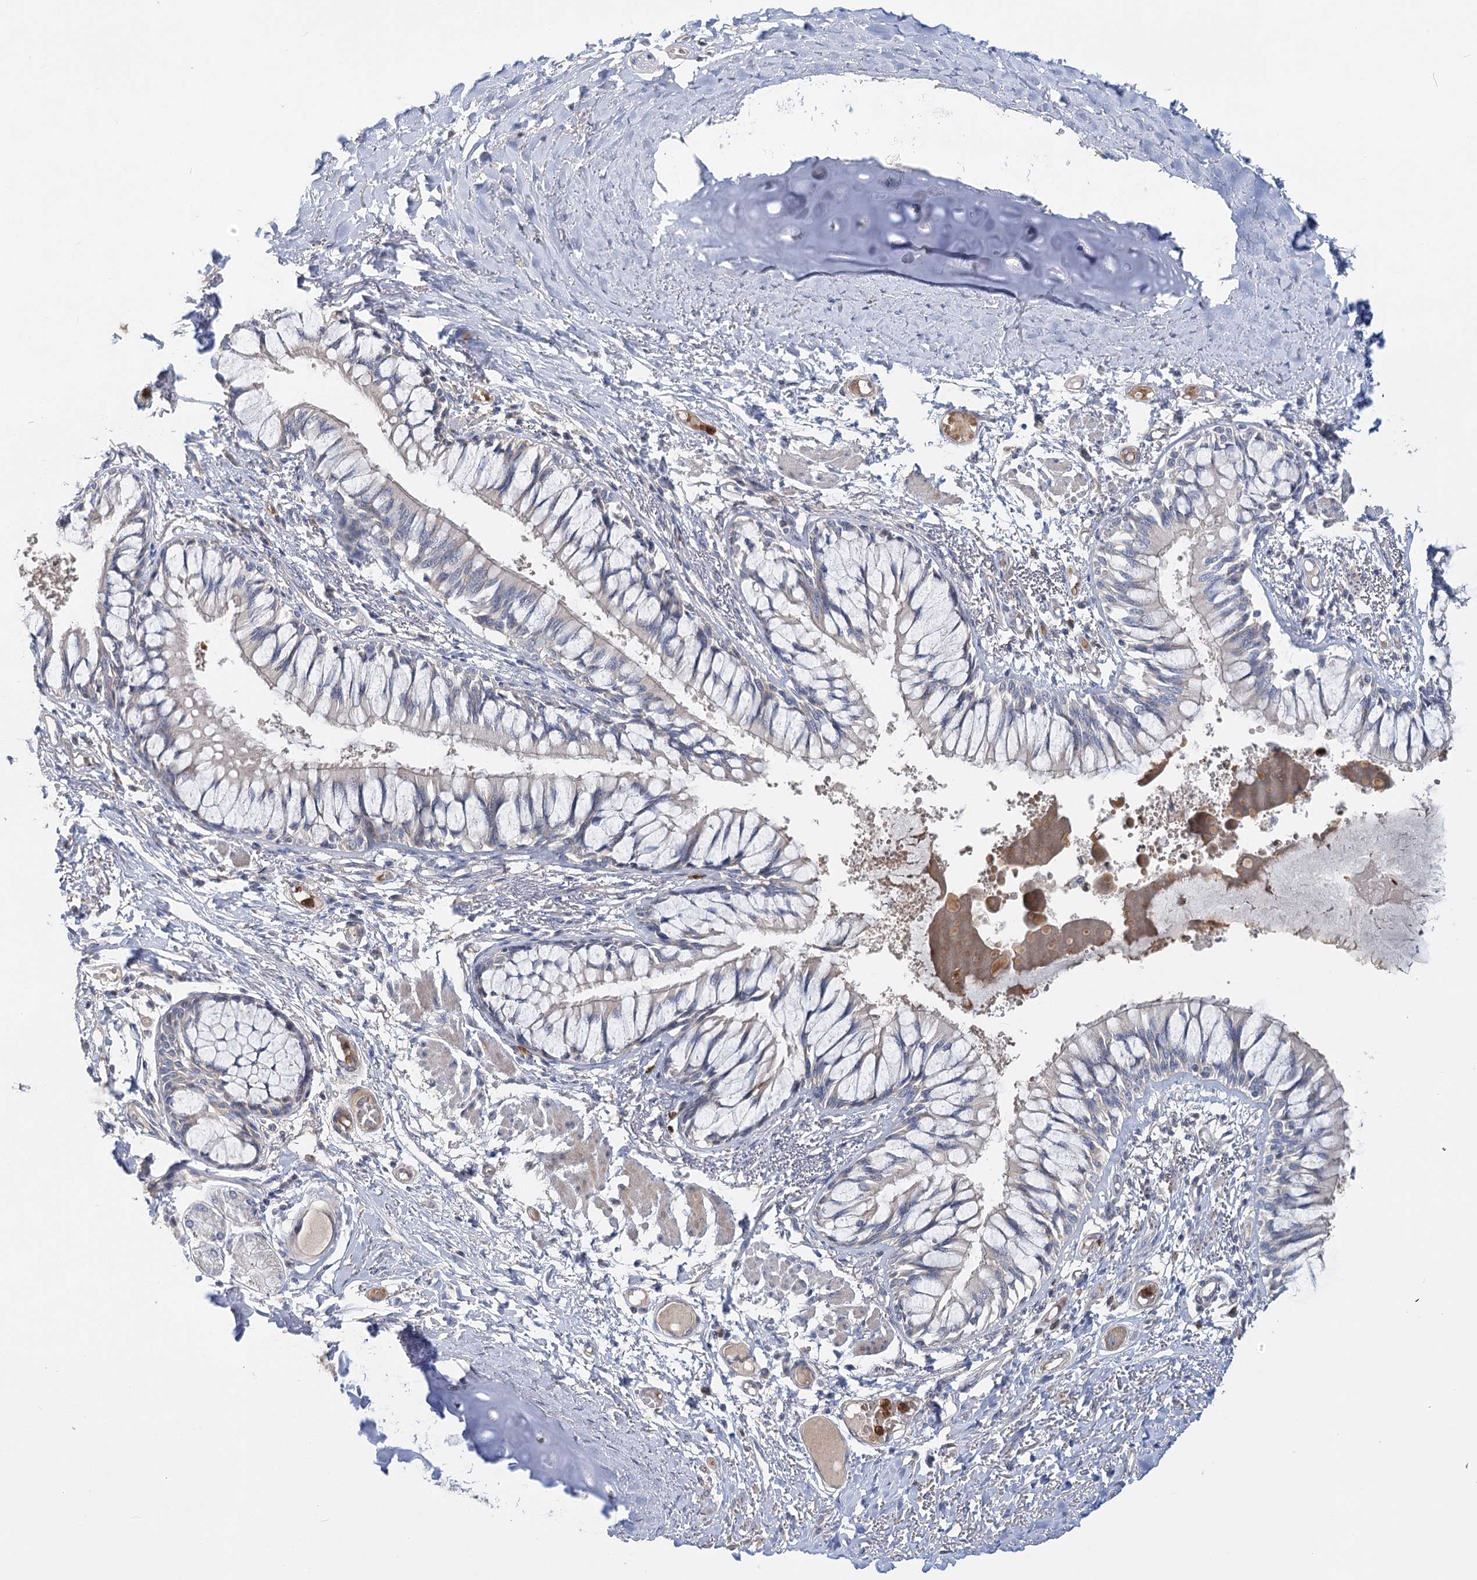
{"staining": {"intensity": "negative", "quantity": "none", "location": "none"}, "tissue": "bronchus", "cell_type": "Respiratory epithelial cells", "image_type": "normal", "snomed": [{"axis": "morphology", "description": "Normal tissue, NOS"}, {"axis": "topography", "description": "Cartilage tissue"}, {"axis": "topography", "description": "Bronchus"}, {"axis": "topography", "description": "Lung"}], "caption": "Respiratory epithelial cells show no significant protein expression in unremarkable bronchus. (DAB (3,3'-diaminobenzidine) IHC, high magnification).", "gene": "EPB41L5", "patient": {"sex": "male", "age": 64}}